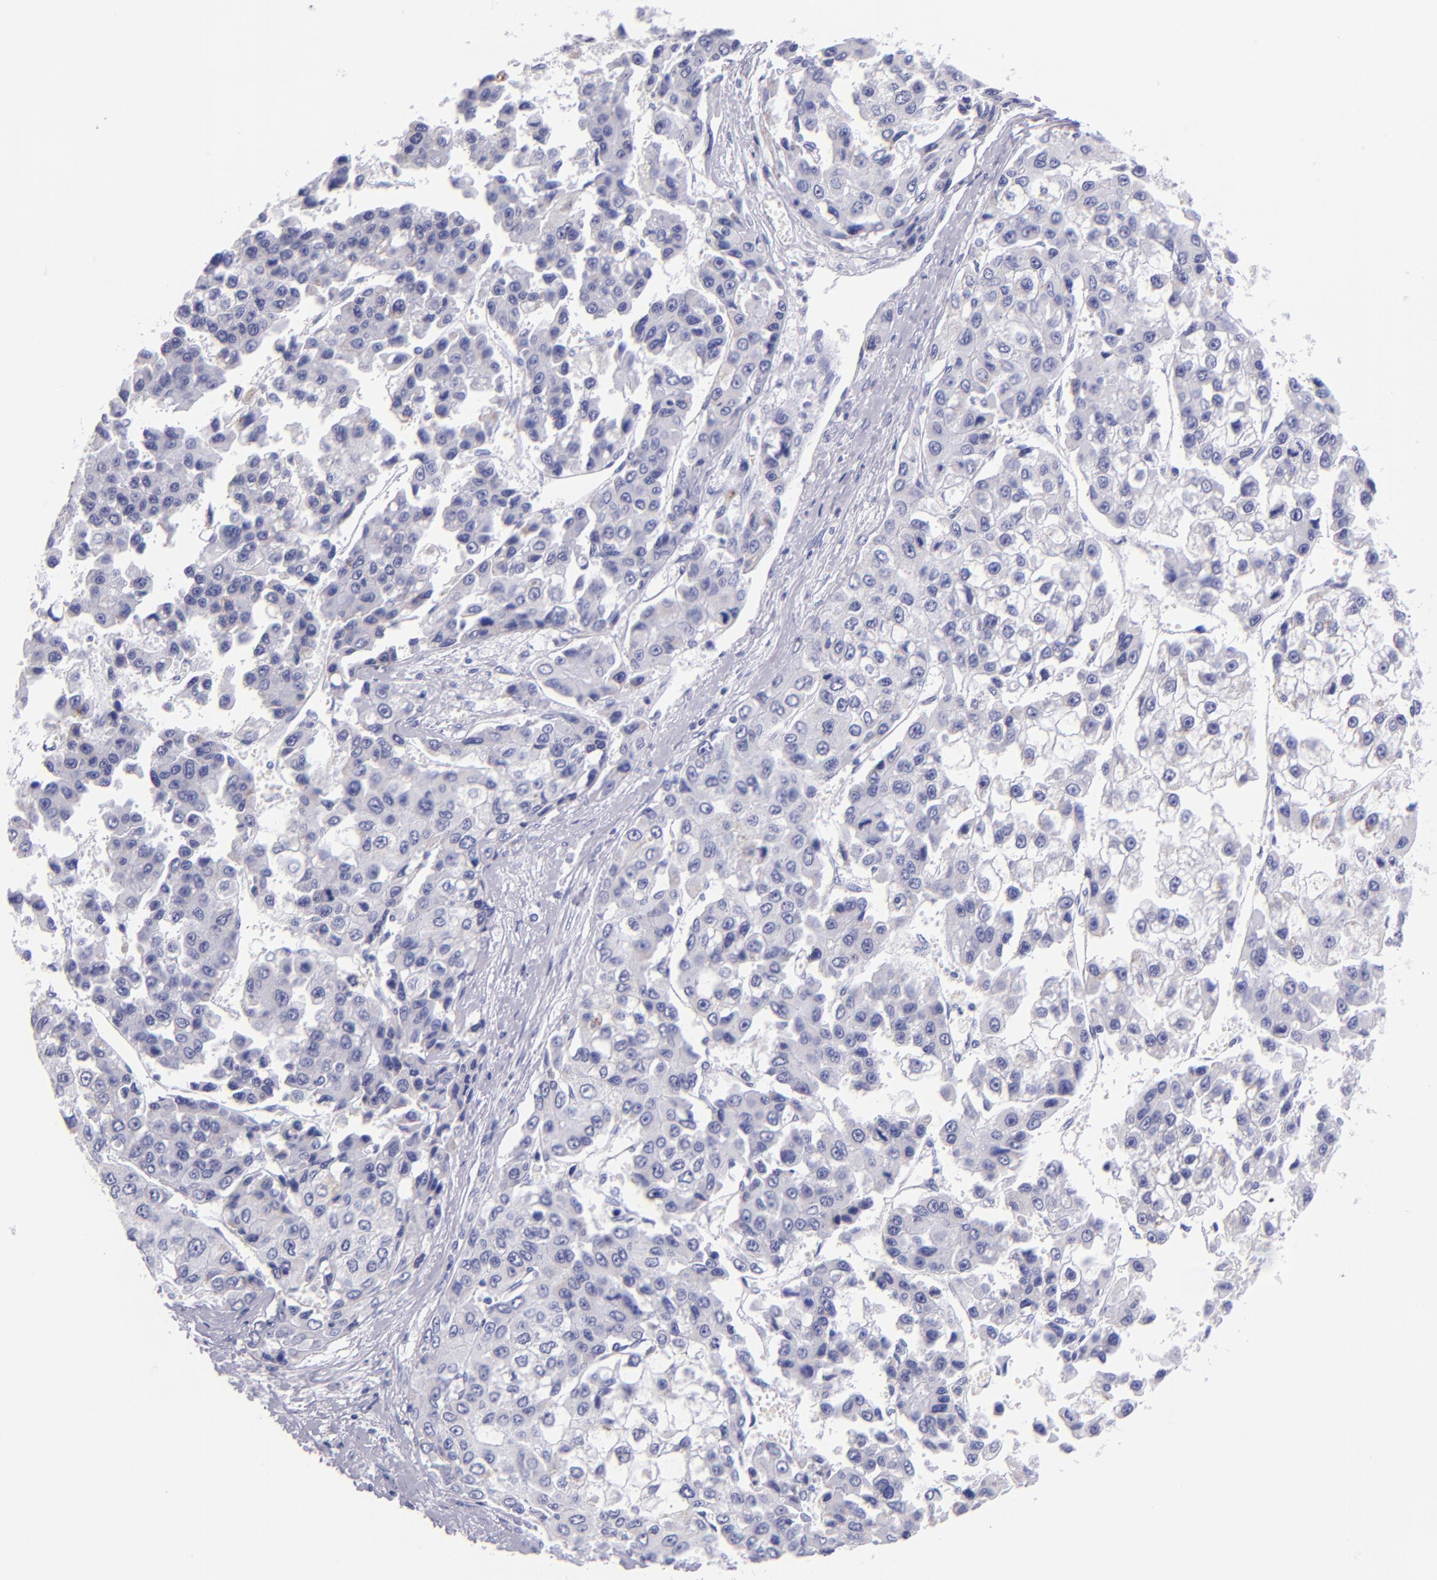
{"staining": {"intensity": "negative", "quantity": "none", "location": "none"}, "tissue": "liver cancer", "cell_type": "Tumor cells", "image_type": "cancer", "snomed": [{"axis": "morphology", "description": "Carcinoma, Hepatocellular, NOS"}, {"axis": "topography", "description": "Liver"}], "caption": "There is no significant expression in tumor cells of liver cancer.", "gene": "IRF4", "patient": {"sex": "female", "age": 66}}